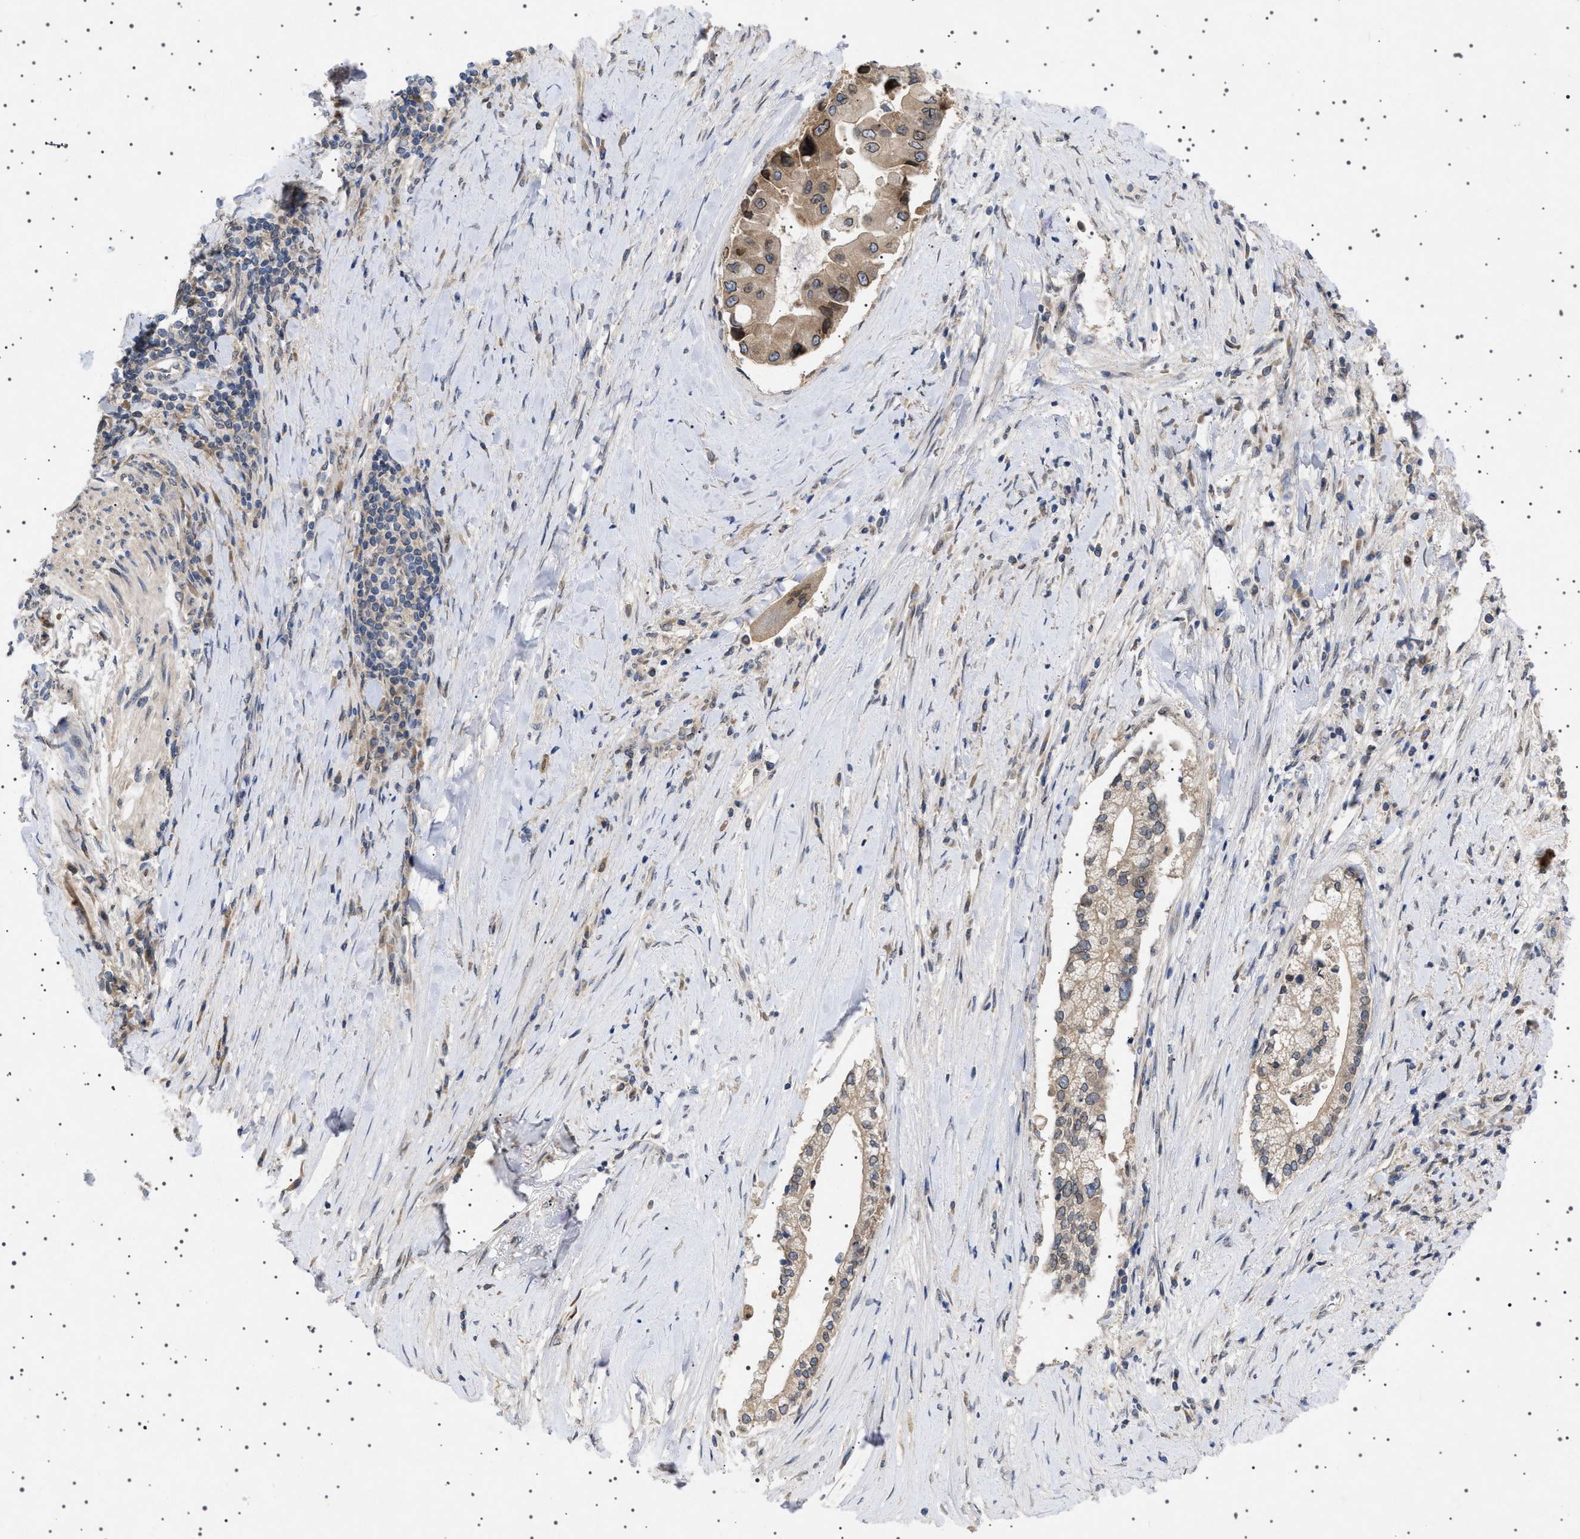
{"staining": {"intensity": "strong", "quantity": "25%-75%", "location": "cytoplasmic/membranous,nuclear"}, "tissue": "liver cancer", "cell_type": "Tumor cells", "image_type": "cancer", "snomed": [{"axis": "morphology", "description": "Cholangiocarcinoma"}, {"axis": "topography", "description": "Liver"}], "caption": "Immunohistochemistry (DAB) staining of human liver cholangiocarcinoma displays strong cytoplasmic/membranous and nuclear protein positivity in approximately 25%-75% of tumor cells.", "gene": "NUP93", "patient": {"sex": "male", "age": 50}}